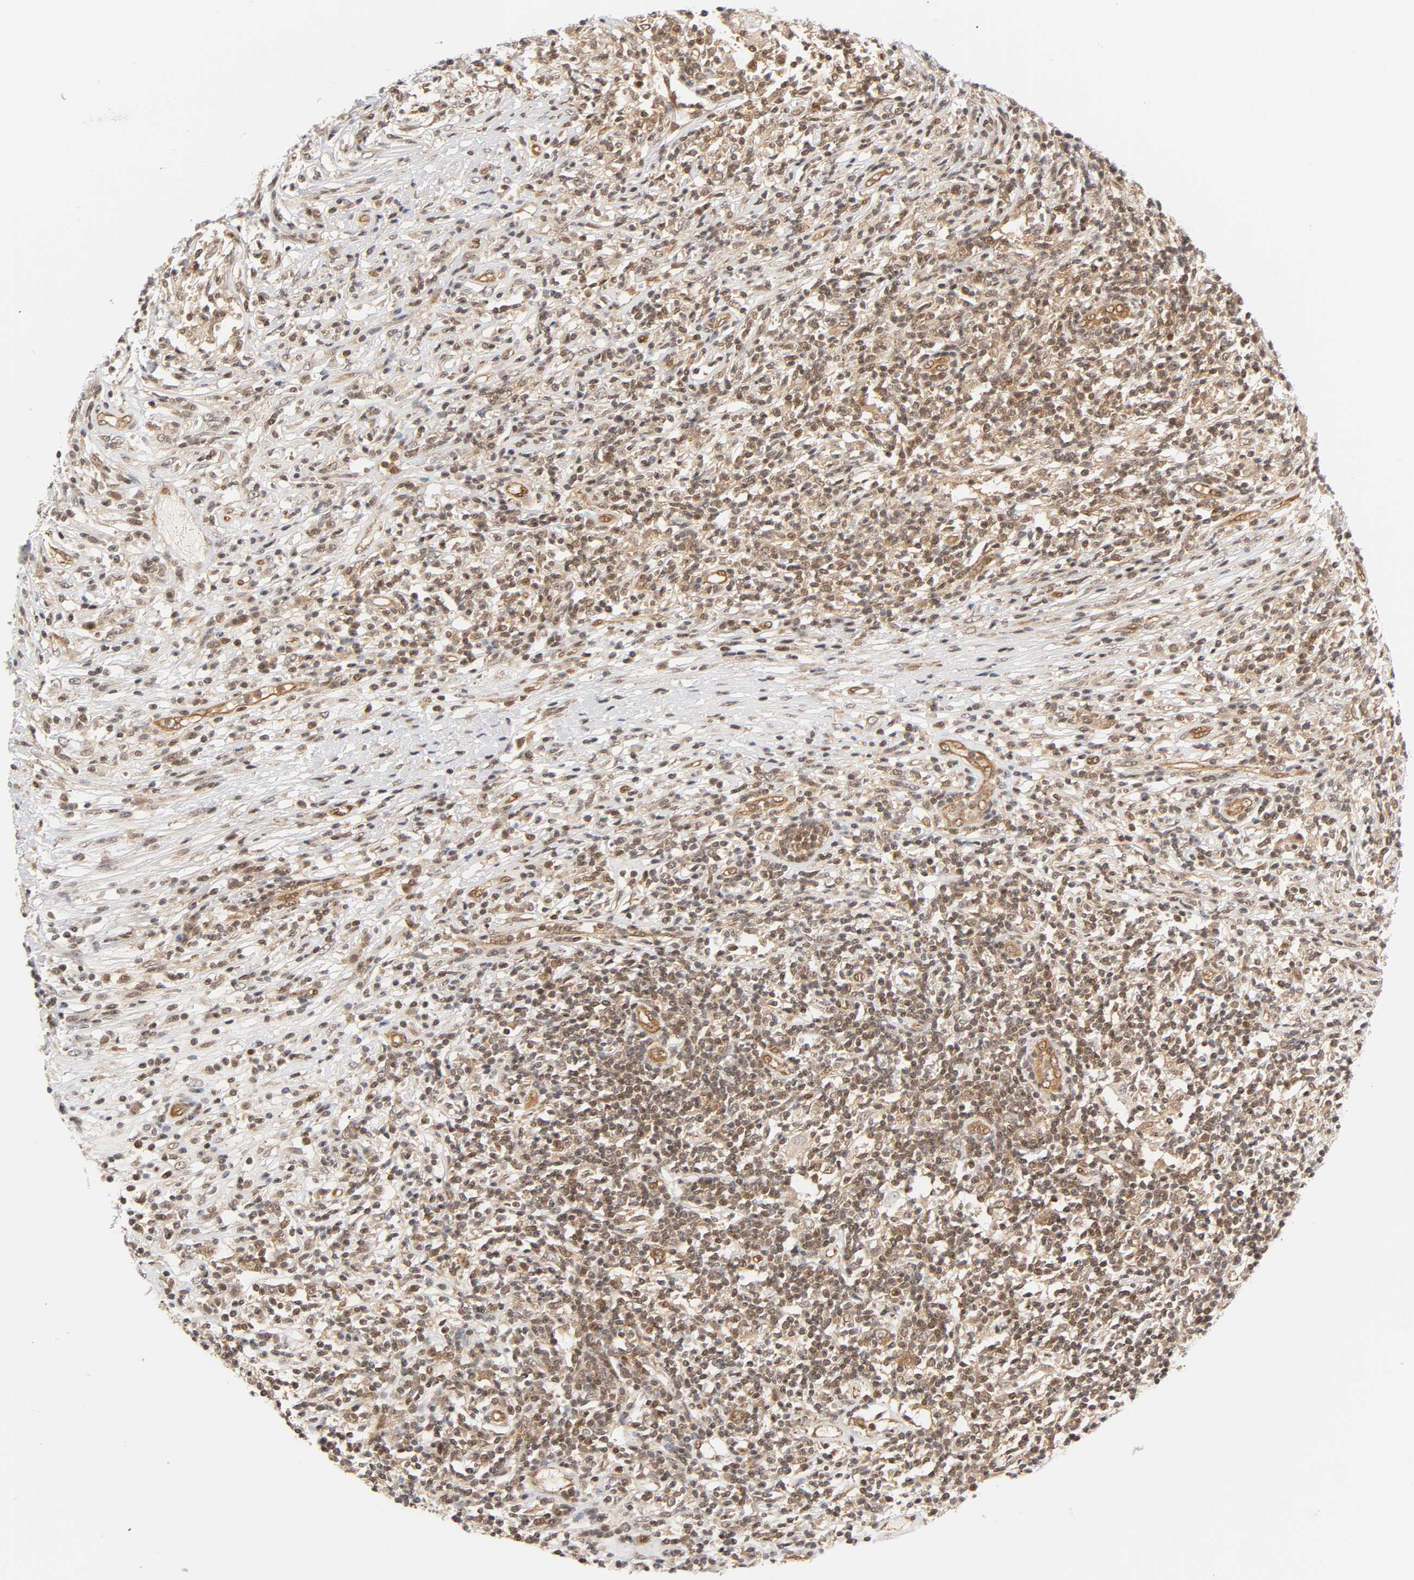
{"staining": {"intensity": "weak", "quantity": ">75%", "location": "cytoplasmic/membranous,nuclear"}, "tissue": "lymphoma", "cell_type": "Tumor cells", "image_type": "cancer", "snomed": [{"axis": "morphology", "description": "Malignant lymphoma, non-Hodgkin's type, High grade"}, {"axis": "topography", "description": "Lymph node"}], "caption": "IHC of human lymphoma displays low levels of weak cytoplasmic/membranous and nuclear positivity in approximately >75% of tumor cells.", "gene": "CDC37", "patient": {"sex": "female", "age": 84}}